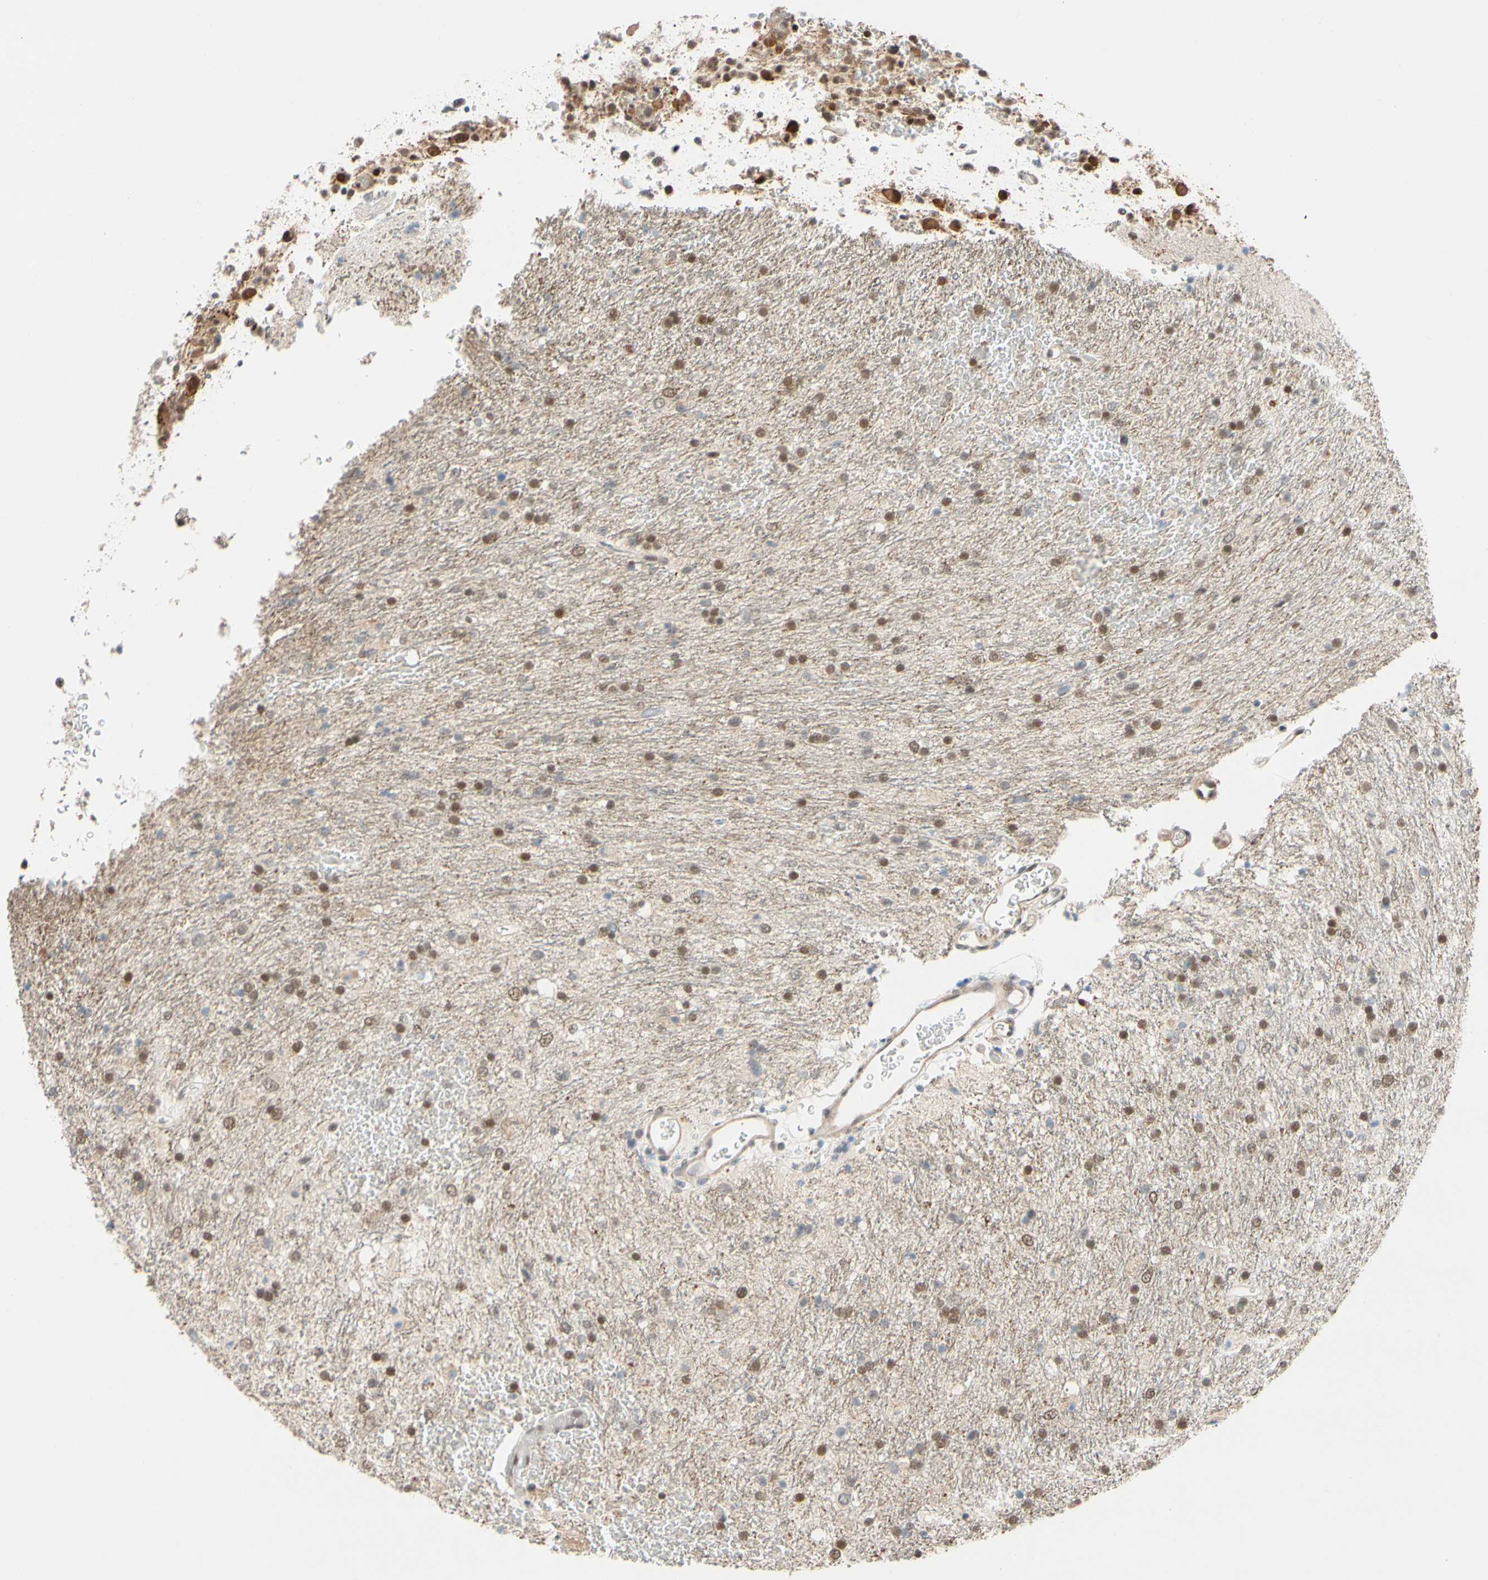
{"staining": {"intensity": "moderate", "quantity": "25%-75%", "location": "cytoplasmic/membranous,nuclear"}, "tissue": "glioma", "cell_type": "Tumor cells", "image_type": "cancer", "snomed": [{"axis": "morphology", "description": "Glioma, malignant, Low grade"}, {"axis": "topography", "description": "Brain"}], "caption": "The image demonstrates staining of glioma, revealing moderate cytoplasmic/membranous and nuclear protein positivity (brown color) within tumor cells.", "gene": "TAF4", "patient": {"sex": "male", "age": 77}}